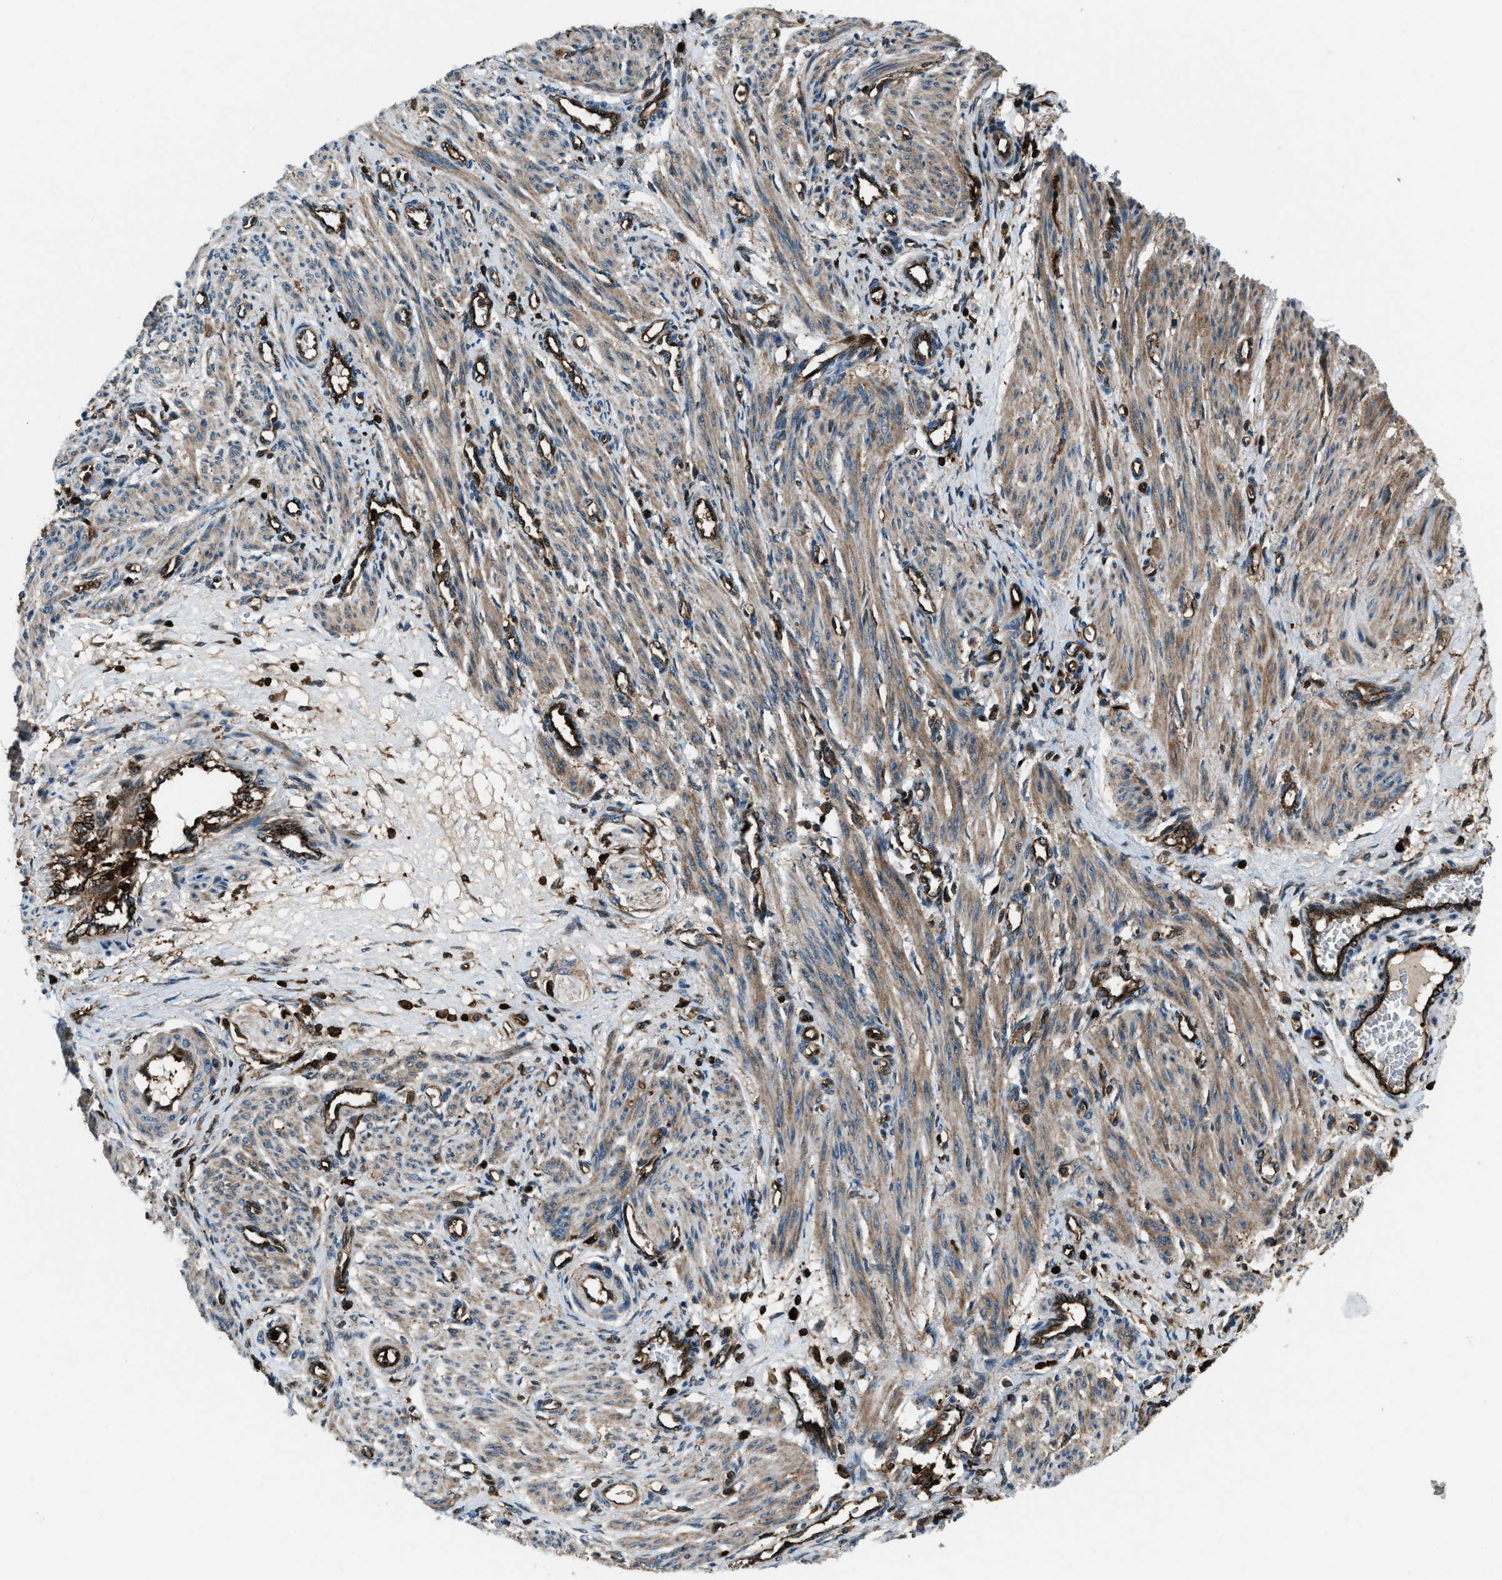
{"staining": {"intensity": "moderate", "quantity": ">75%", "location": "cytoplasmic/membranous"}, "tissue": "smooth muscle", "cell_type": "Smooth muscle cells", "image_type": "normal", "snomed": [{"axis": "morphology", "description": "Normal tissue, NOS"}, {"axis": "topography", "description": "Endometrium"}], "caption": "A brown stain shows moderate cytoplasmic/membranous expression of a protein in smooth muscle cells of benign human smooth muscle.", "gene": "SNX30", "patient": {"sex": "female", "age": 33}}